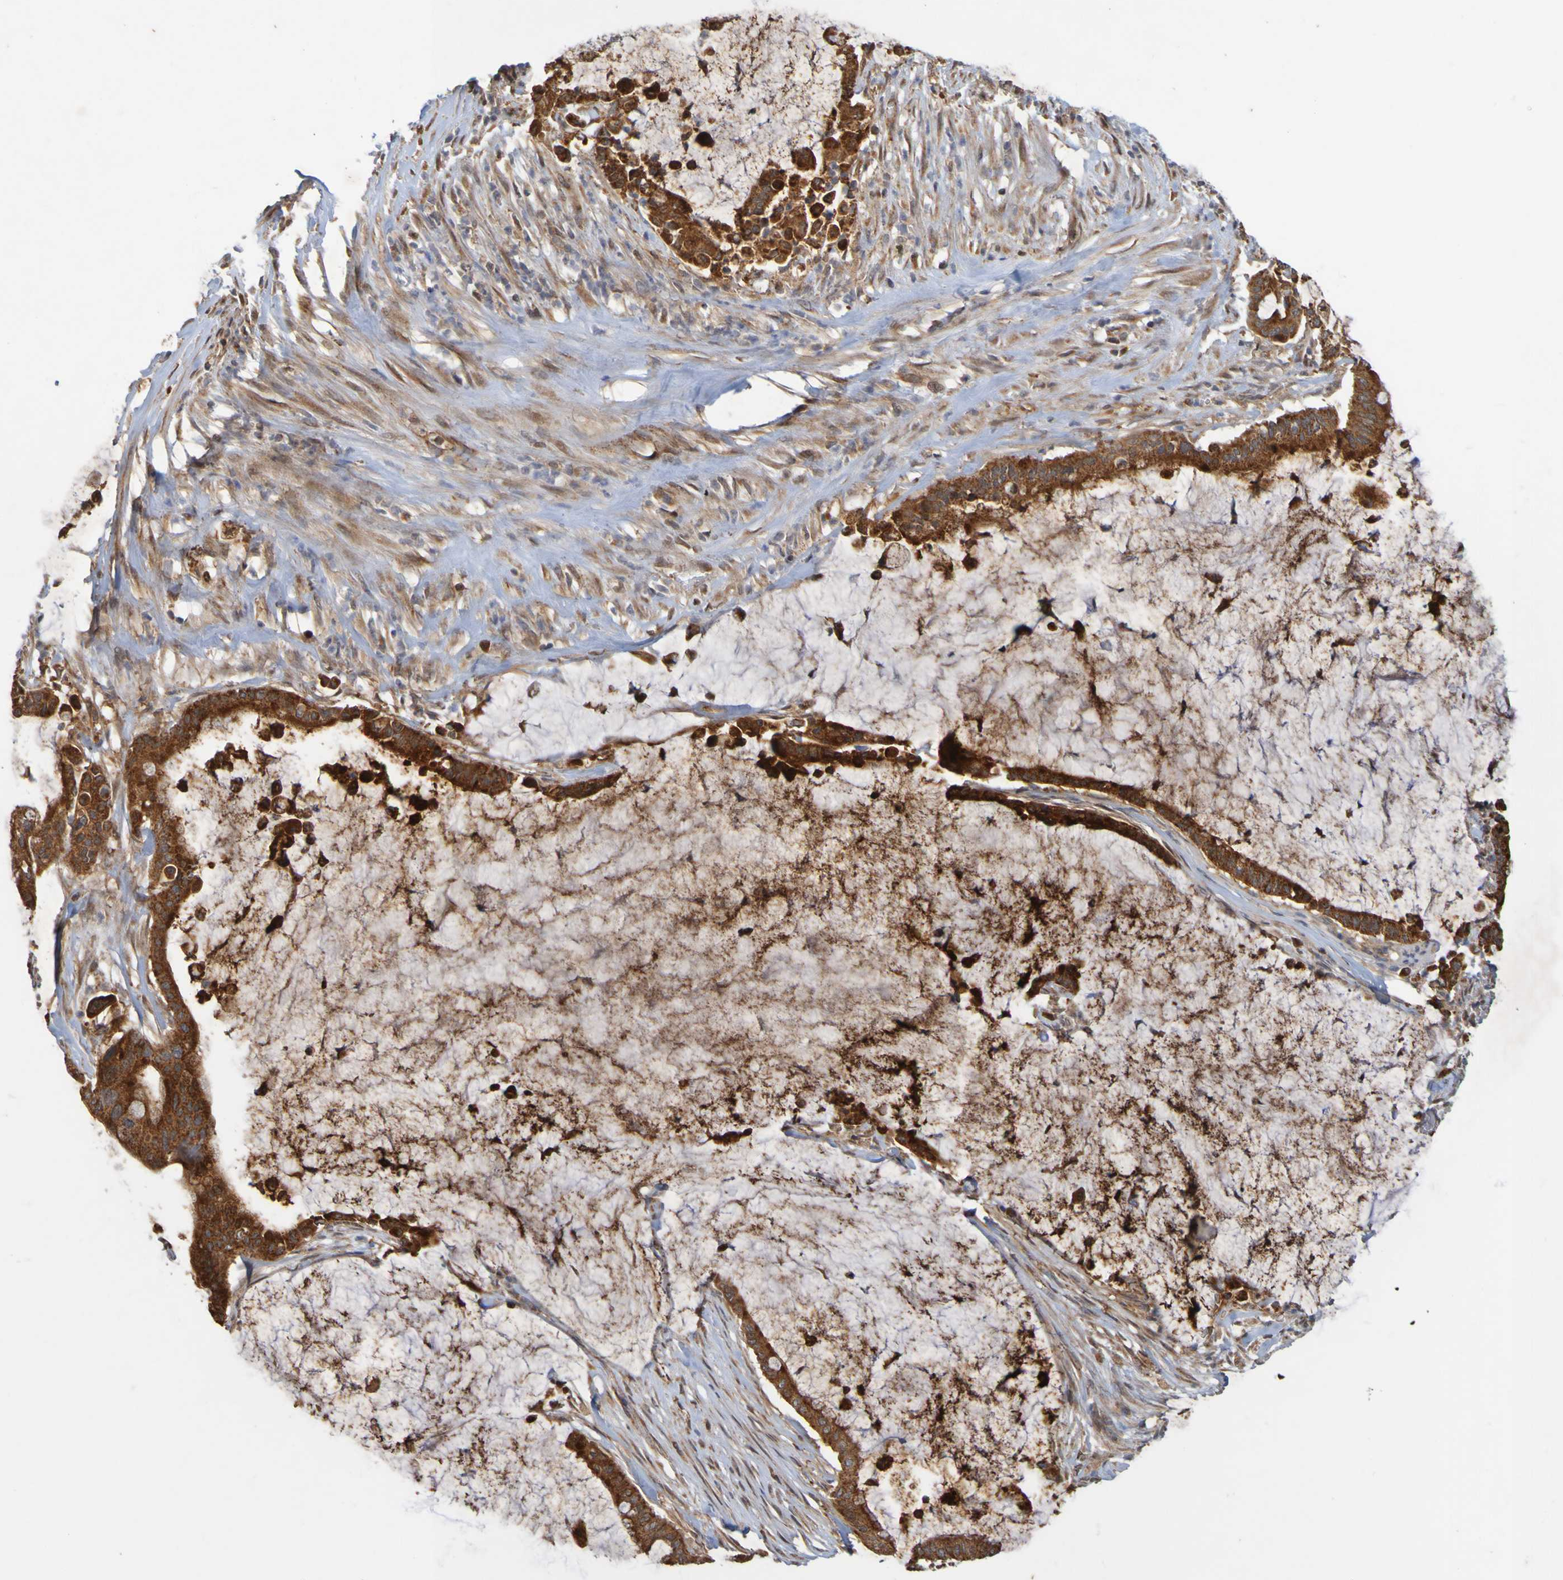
{"staining": {"intensity": "strong", "quantity": ">75%", "location": "cytoplasmic/membranous"}, "tissue": "pancreatic cancer", "cell_type": "Tumor cells", "image_type": "cancer", "snomed": [{"axis": "morphology", "description": "Adenocarcinoma, NOS"}, {"axis": "topography", "description": "Pancreas"}], "caption": "IHC (DAB (3,3'-diaminobenzidine)) staining of human adenocarcinoma (pancreatic) exhibits strong cytoplasmic/membranous protein staining in approximately >75% of tumor cells.", "gene": "TMBIM1", "patient": {"sex": "male", "age": 41}}